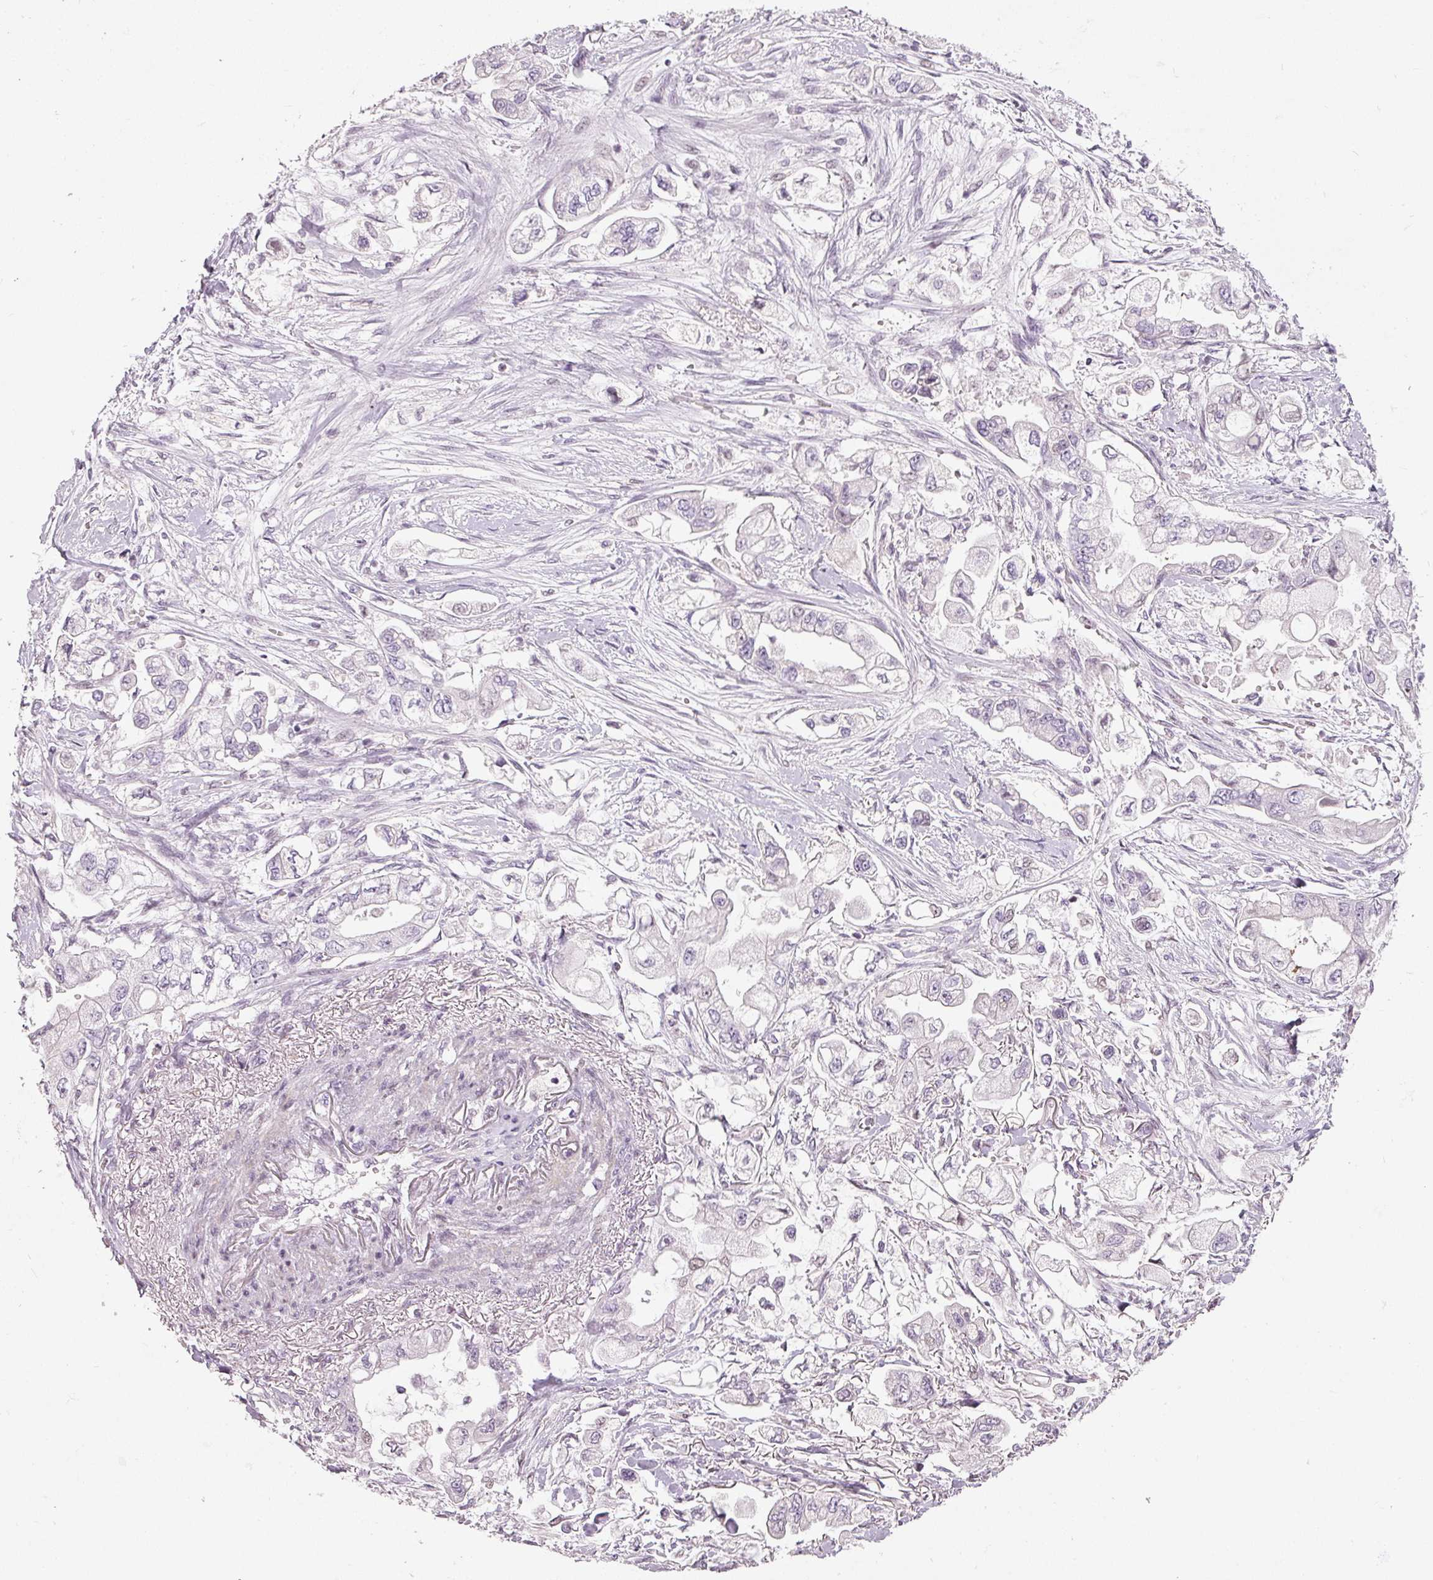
{"staining": {"intensity": "negative", "quantity": "none", "location": "none"}, "tissue": "stomach cancer", "cell_type": "Tumor cells", "image_type": "cancer", "snomed": [{"axis": "morphology", "description": "Adenocarcinoma, NOS"}, {"axis": "topography", "description": "Stomach"}], "caption": "A photomicrograph of stomach adenocarcinoma stained for a protein demonstrates no brown staining in tumor cells.", "gene": "NRDE2", "patient": {"sex": "male", "age": 62}}